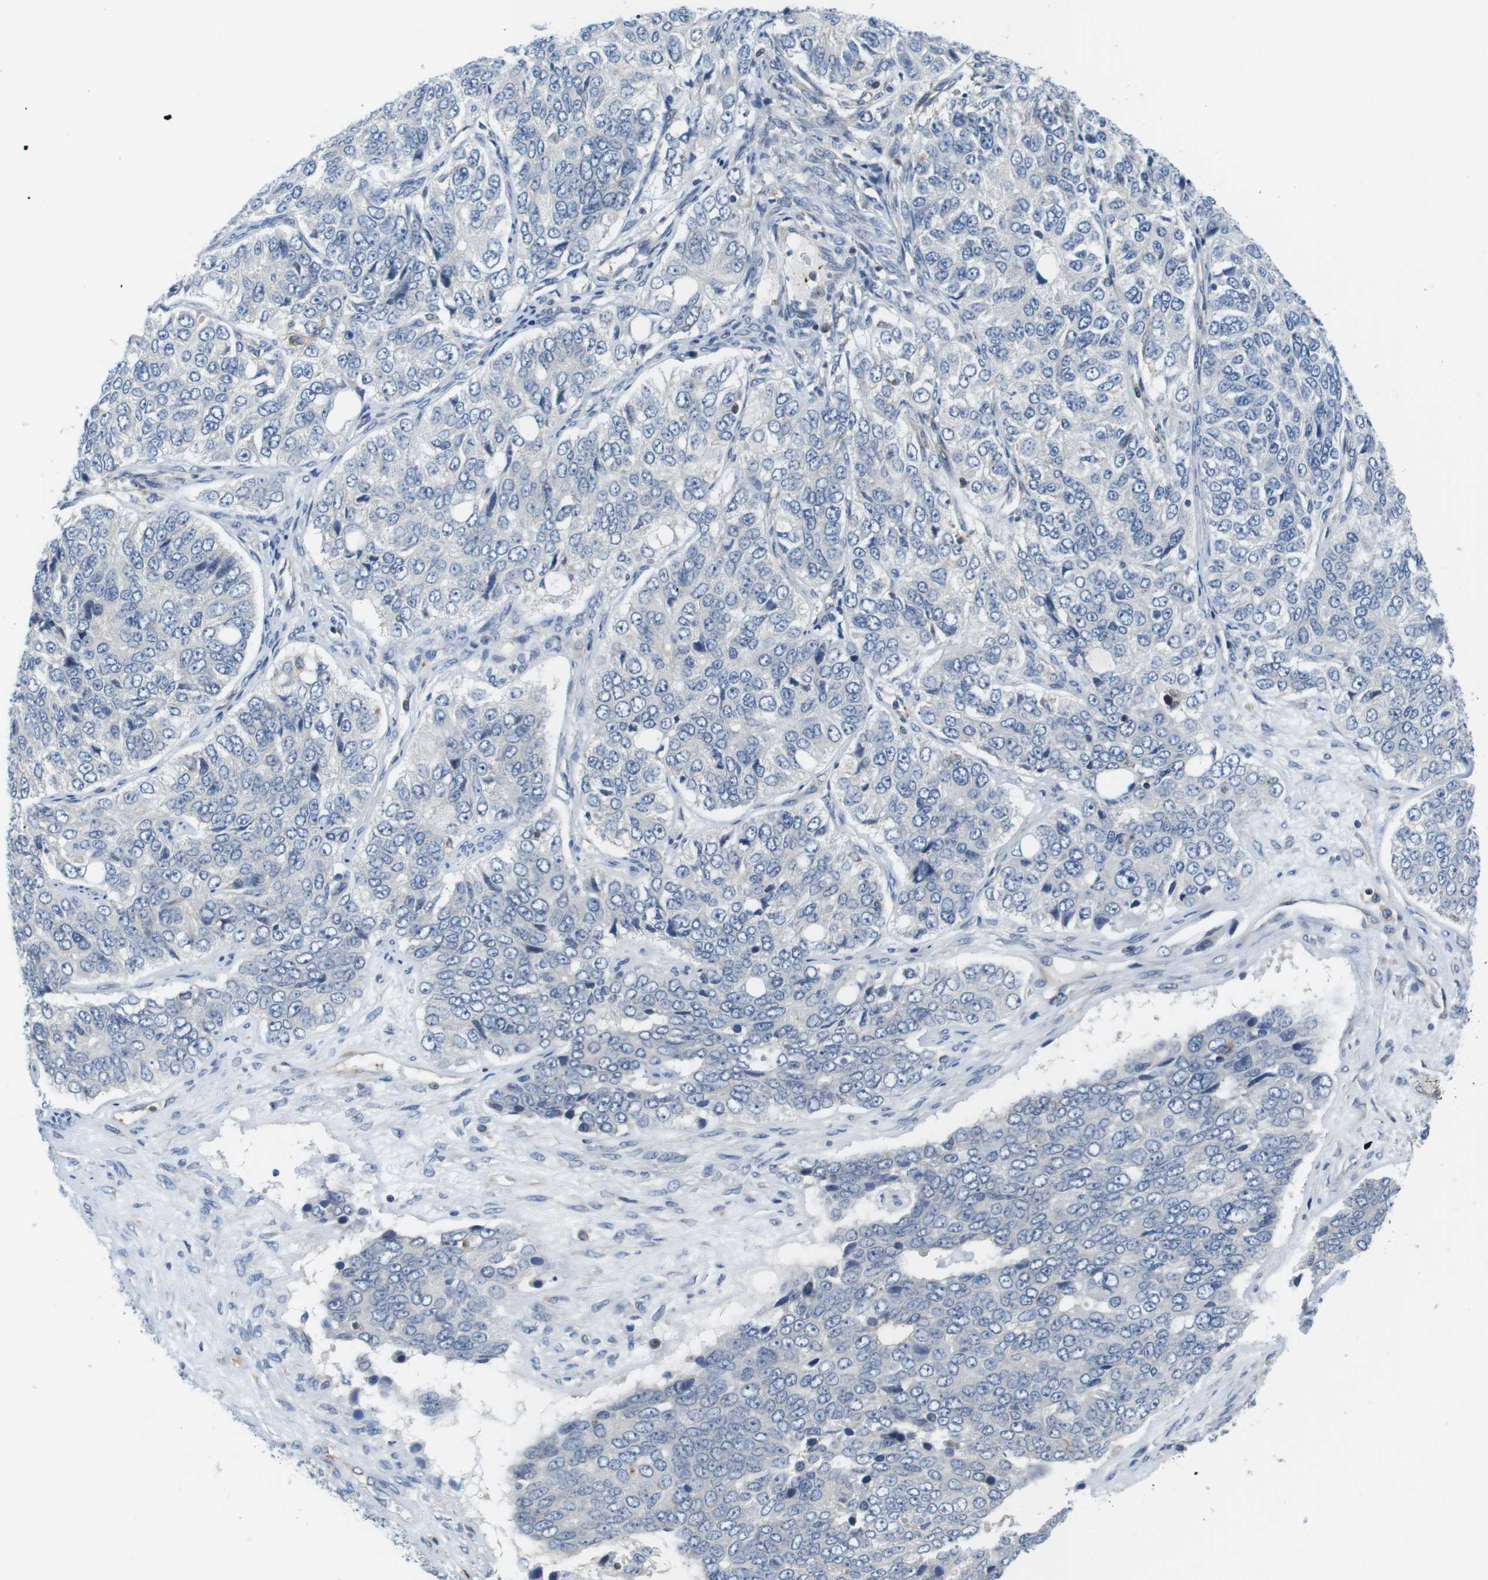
{"staining": {"intensity": "negative", "quantity": "none", "location": "none"}, "tissue": "ovarian cancer", "cell_type": "Tumor cells", "image_type": "cancer", "snomed": [{"axis": "morphology", "description": "Carcinoma, endometroid"}, {"axis": "topography", "description": "Ovary"}], "caption": "Immunohistochemistry of human ovarian endometroid carcinoma displays no staining in tumor cells.", "gene": "HERPUD2", "patient": {"sex": "female", "age": 51}}